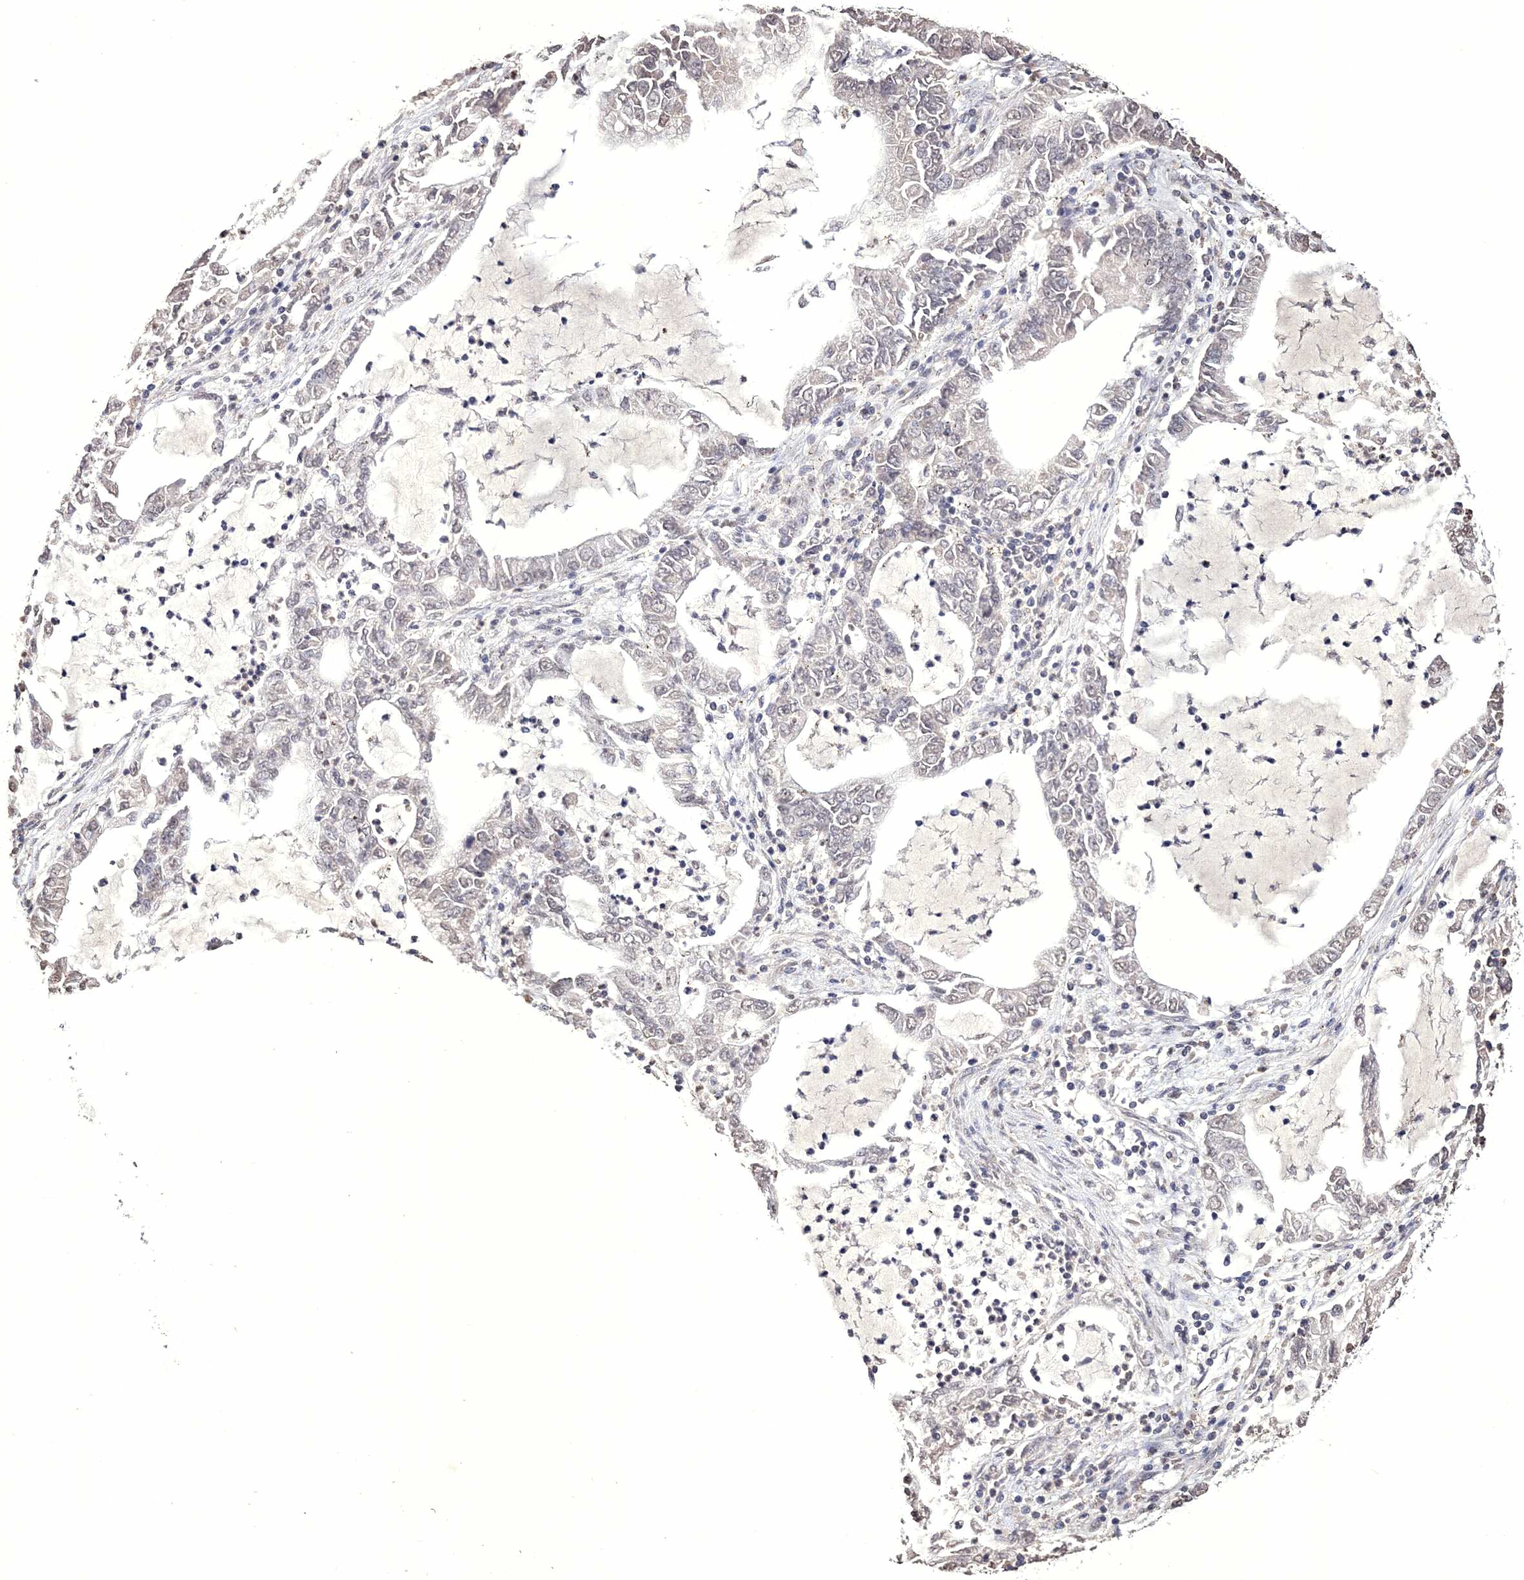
{"staining": {"intensity": "weak", "quantity": "25%-75%", "location": "nuclear"}, "tissue": "lung cancer", "cell_type": "Tumor cells", "image_type": "cancer", "snomed": [{"axis": "morphology", "description": "Adenocarcinoma, NOS"}, {"axis": "topography", "description": "Lung"}], "caption": "Adenocarcinoma (lung) stained for a protein (brown) reveals weak nuclear positive staining in approximately 25%-75% of tumor cells.", "gene": "GPN1", "patient": {"sex": "female", "age": 51}}